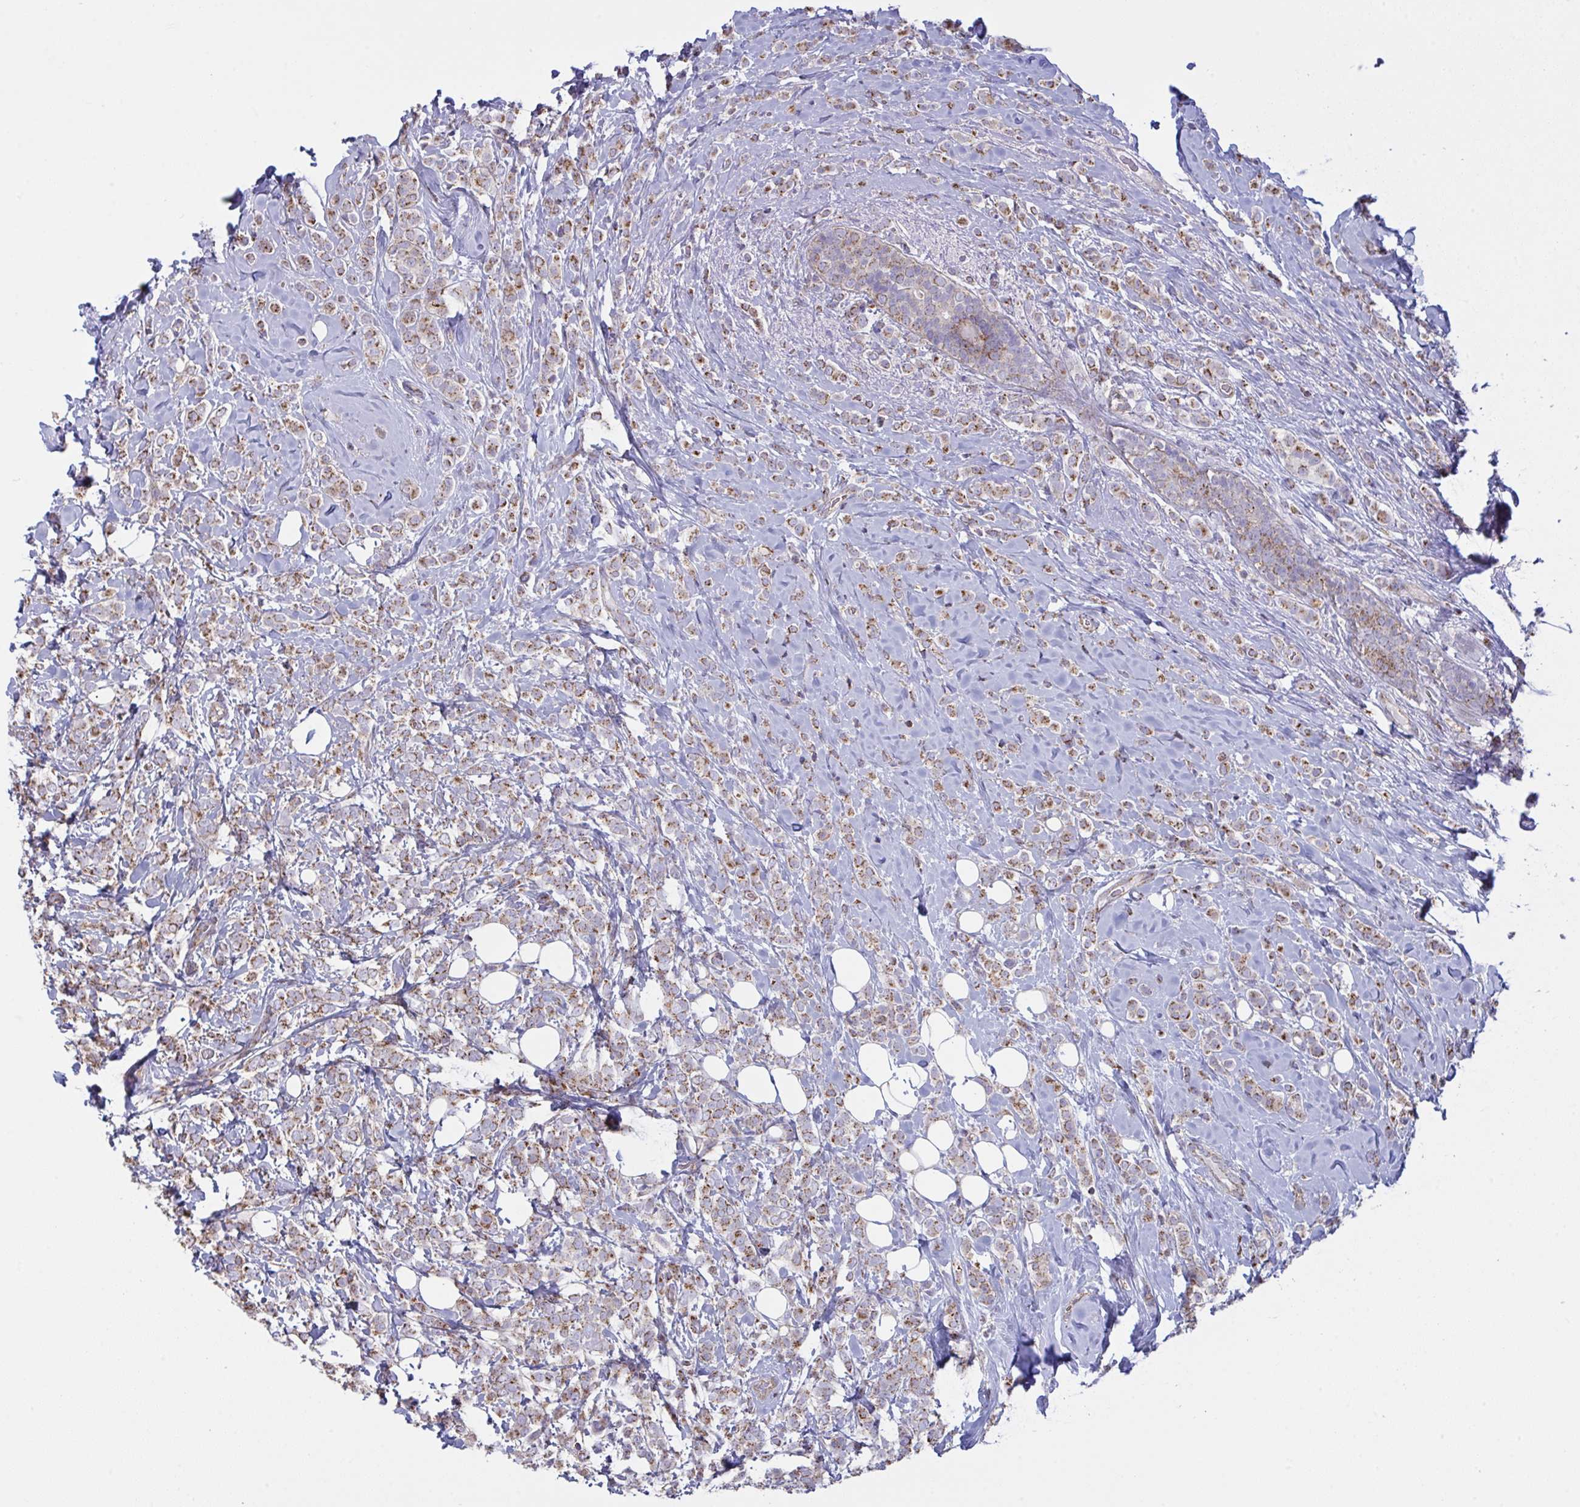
{"staining": {"intensity": "moderate", "quantity": ">75%", "location": "cytoplasmic/membranous"}, "tissue": "breast cancer", "cell_type": "Tumor cells", "image_type": "cancer", "snomed": [{"axis": "morphology", "description": "Lobular carcinoma"}, {"axis": "topography", "description": "Breast"}], "caption": "Protein analysis of breast lobular carcinoma tissue reveals moderate cytoplasmic/membranous expression in about >75% of tumor cells.", "gene": "MICOS10", "patient": {"sex": "female", "age": 49}}